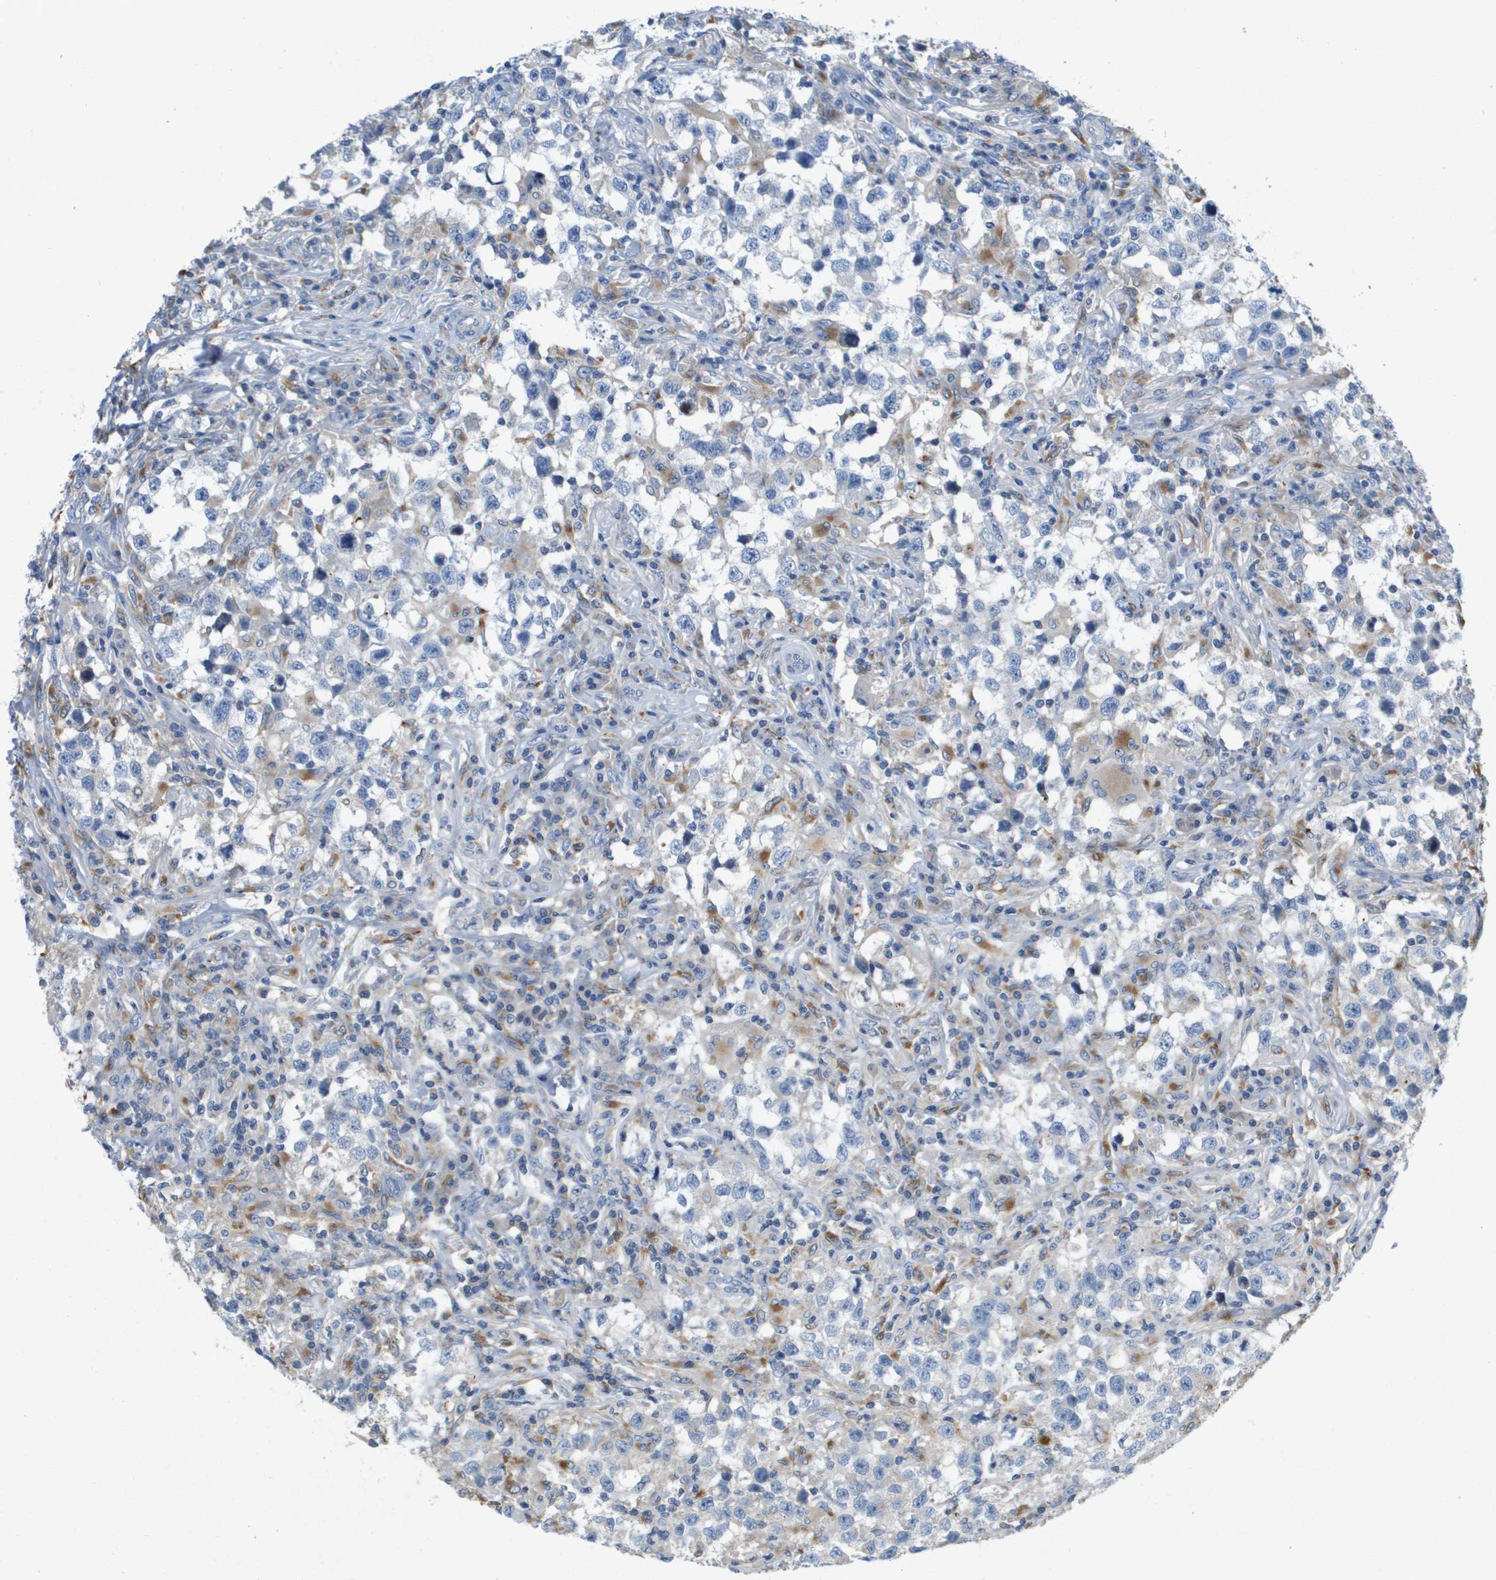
{"staining": {"intensity": "negative", "quantity": "none", "location": "none"}, "tissue": "testis cancer", "cell_type": "Tumor cells", "image_type": "cancer", "snomed": [{"axis": "morphology", "description": "Carcinoma, Embryonal, NOS"}, {"axis": "topography", "description": "Testis"}], "caption": "This histopathology image is of testis embryonal carcinoma stained with immunohistochemistry (IHC) to label a protein in brown with the nuclei are counter-stained blue. There is no positivity in tumor cells.", "gene": "B3GNT5", "patient": {"sex": "male", "age": 21}}